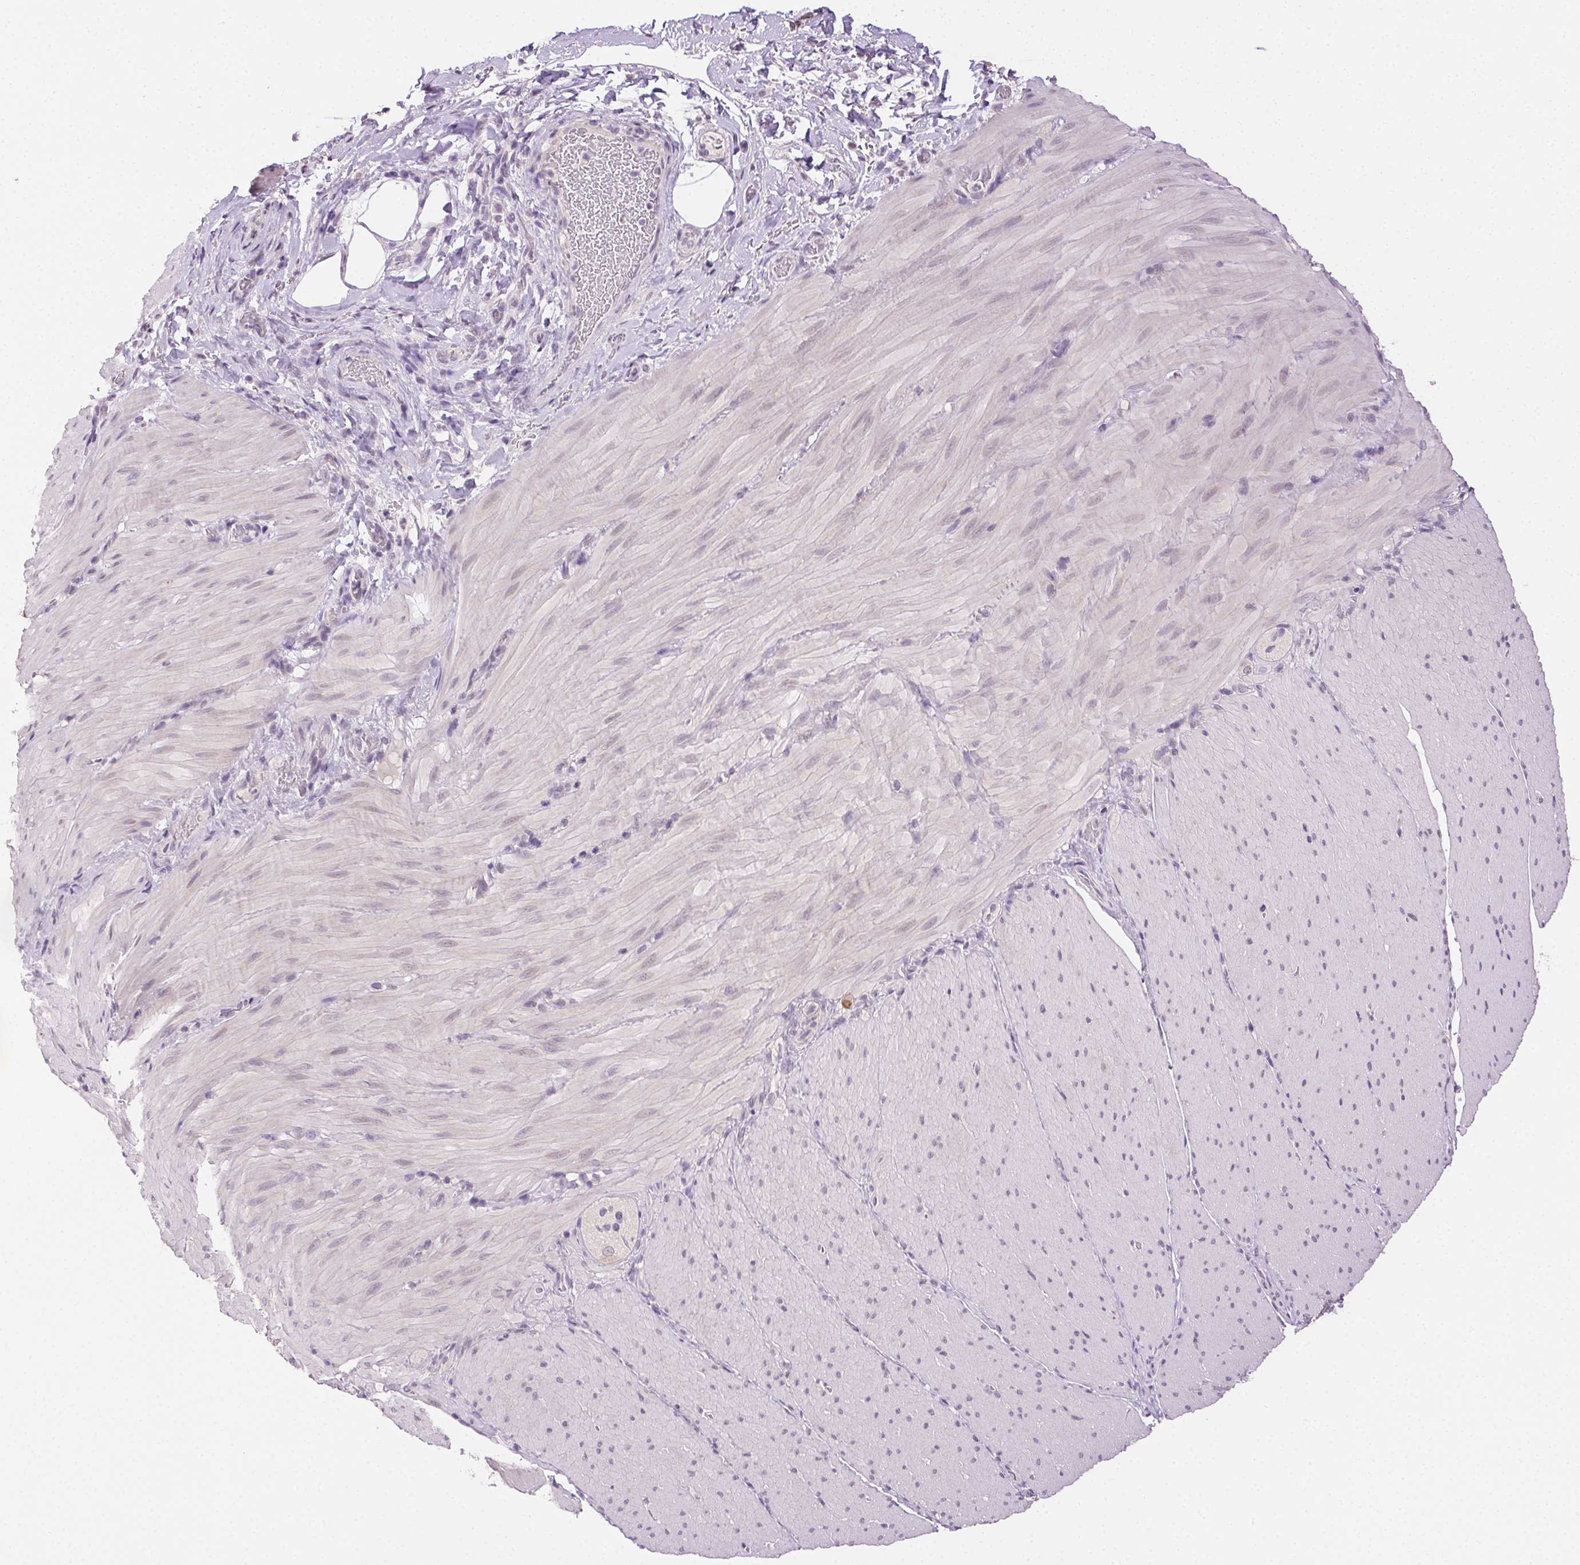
{"staining": {"intensity": "negative", "quantity": "none", "location": "none"}, "tissue": "smooth muscle", "cell_type": "Smooth muscle cells", "image_type": "normal", "snomed": [{"axis": "morphology", "description": "Normal tissue, NOS"}, {"axis": "topography", "description": "Smooth muscle"}, {"axis": "topography", "description": "Colon"}], "caption": "There is no significant positivity in smooth muscle cells of smooth muscle. (Immunohistochemistry, brightfield microscopy, high magnification).", "gene": "CLDN10", "patient": {"sex": "male", "age": 73}}